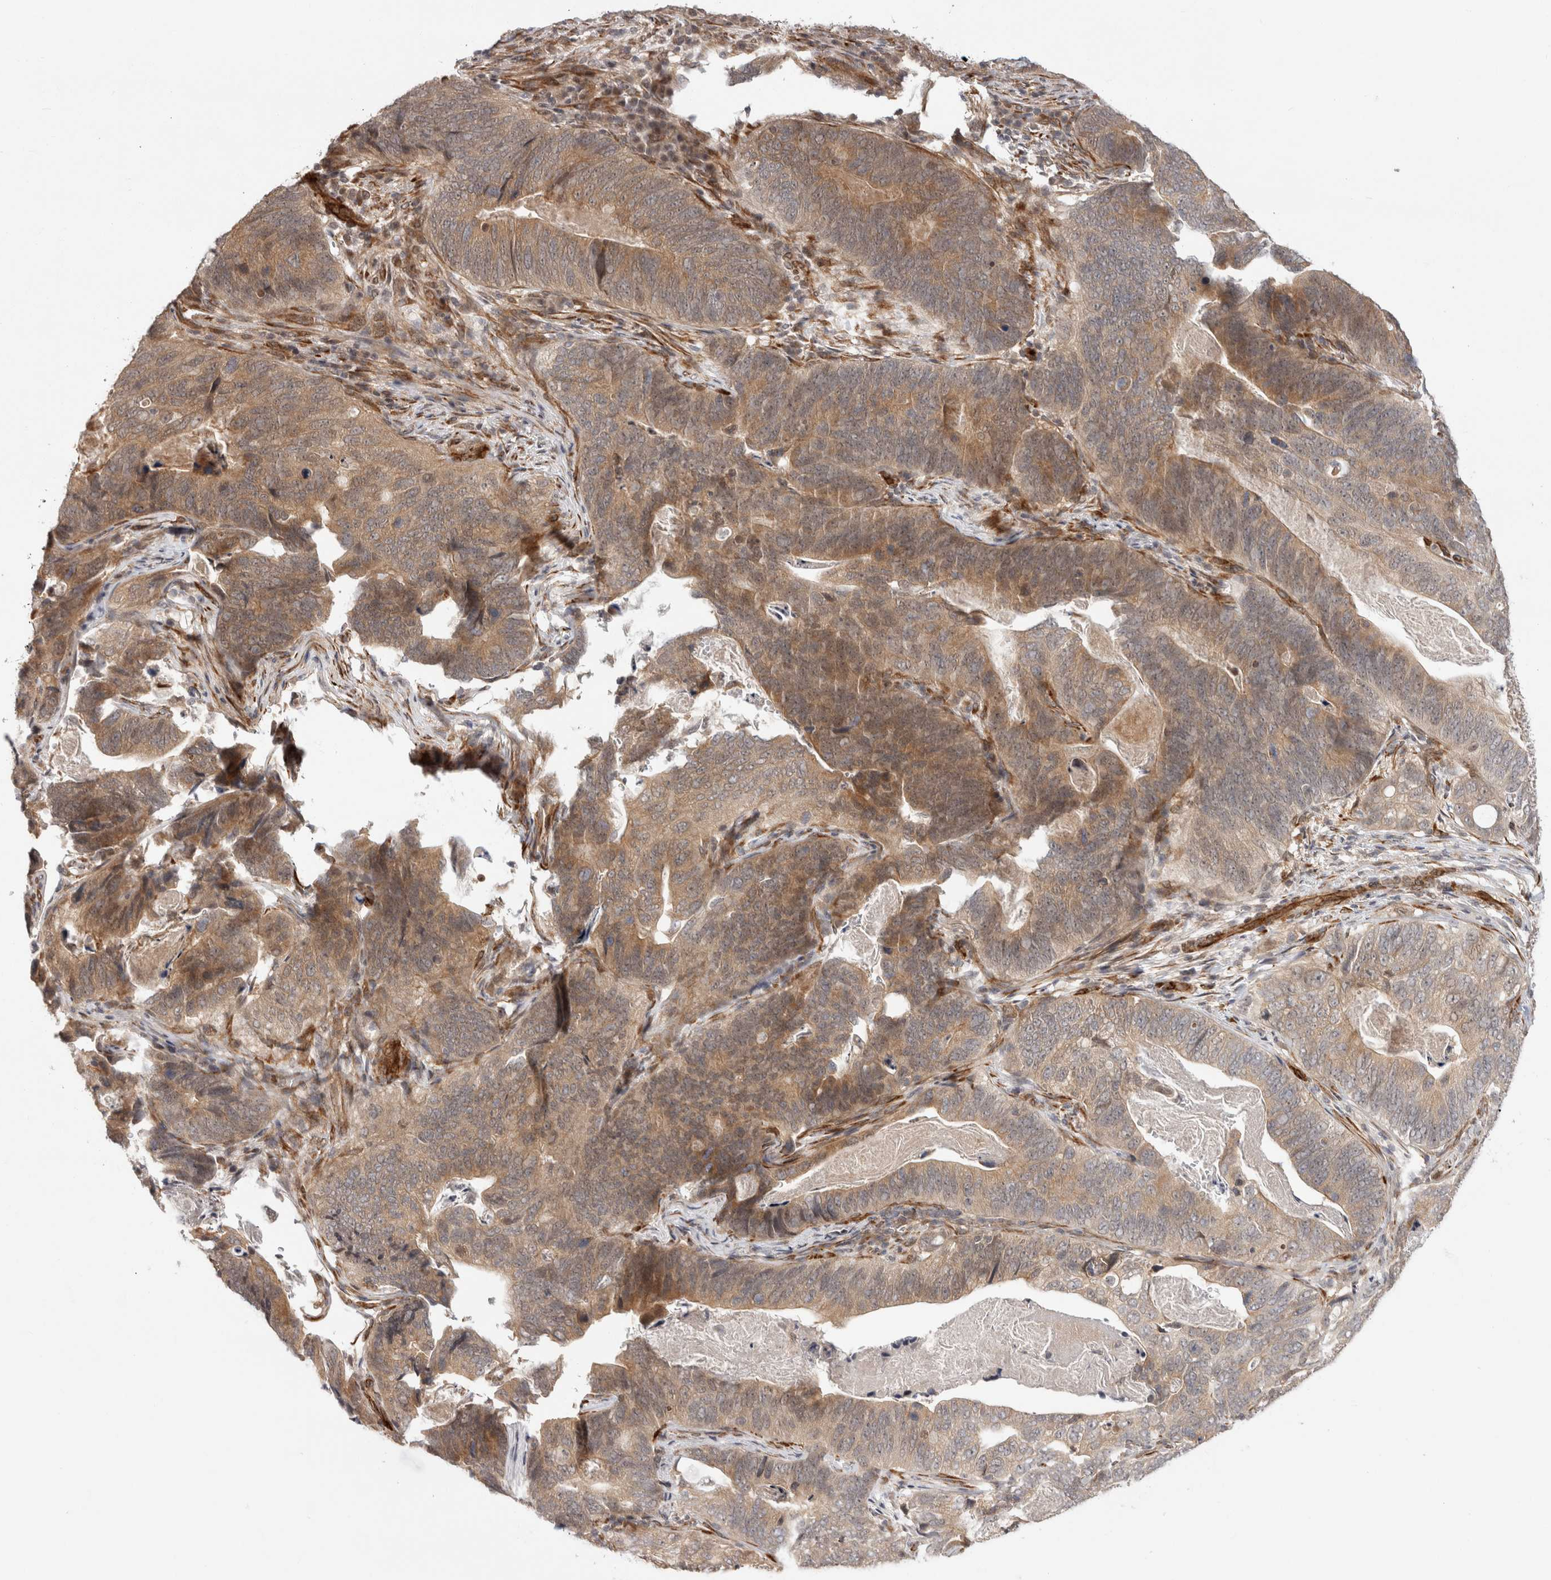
{"staining": {"intensity": "moderate", "quantity": ">75%", "location": "cytoplasmic/membranous"}, "tissue": "stomach cancer", "cell_type": "Tumor cells", "image_type": "cancer", "snomed": [{"axis": "morphology", "description": "Normal tissue, NOS"}, {"axis": "morphology", "description": "Adenocarcinoma, NOS"}, {"axis": "topography", "description": "Stomach"}], "caption": "Immunohistochemical staining of stomach adenocarcinoma demonstrates medium levels of moderate cytoplasmic/membranous positivity in approximately >75% of tumor cells.", "gene": "ZNF318", "patient": {"sex": "female", "age": 89}}